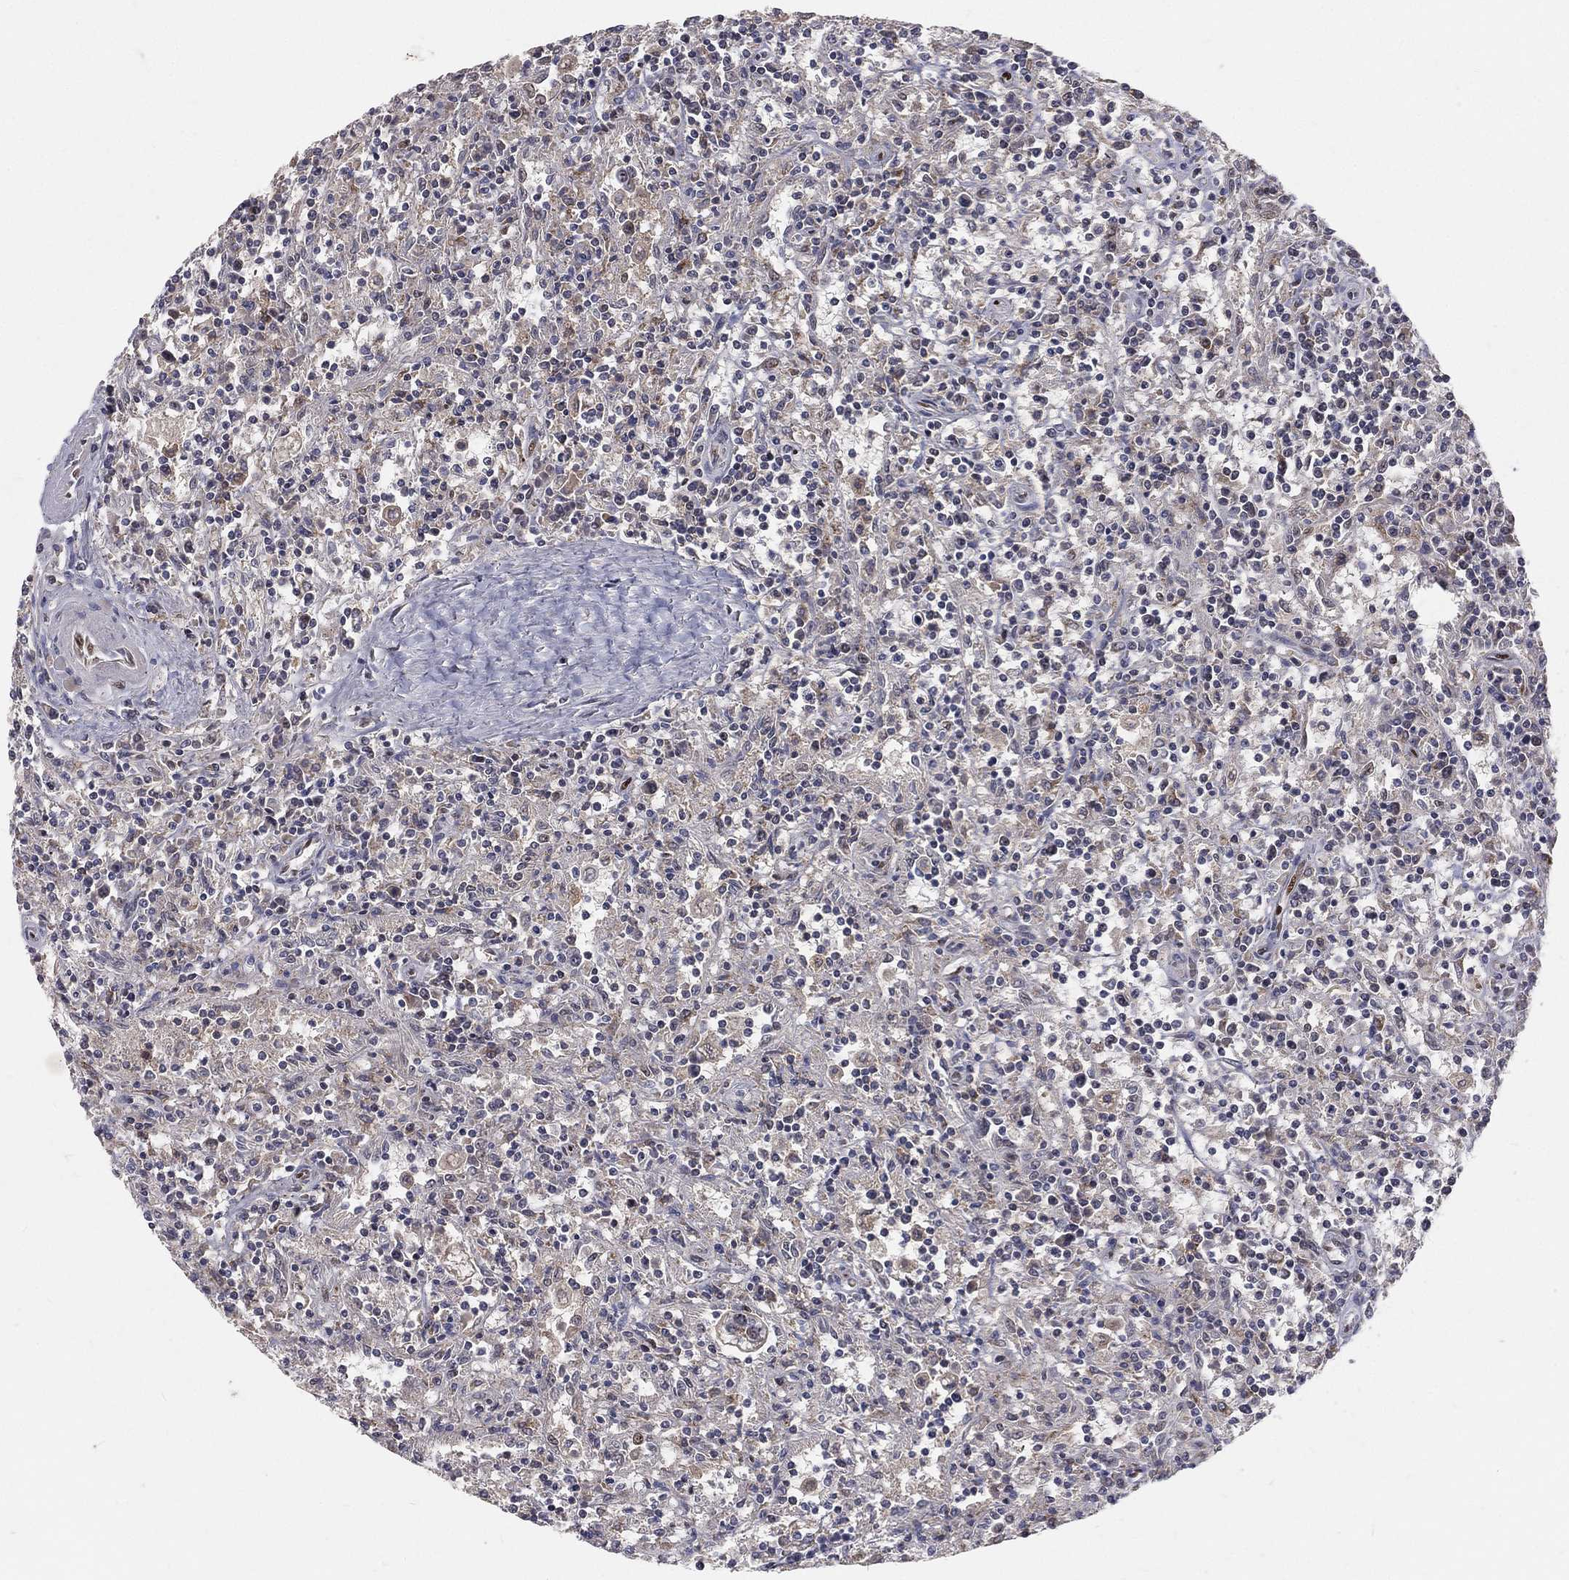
{"staining": {"intensity": "moderate", "quantity": "<25%", "location": "nuclear"}, "tissue": "lymphoma", "cell_type": "Tumor cells", "image_type": "cancer", "snomed": [{"axis": "morphology", "description": "Malignant lymphoma, non-Hodgkin's type, Low grade"}, {"axis": "topography", "description": "Spleen"}], "caption": "A brown stain shows moderate nuclear positivity of a protein in human lymphoma tumor cells. (DAB IHC with brightfield microscopy, high magnification).", "gene": "ZEB1", "patient": {"sex": "male", "age": 62}}